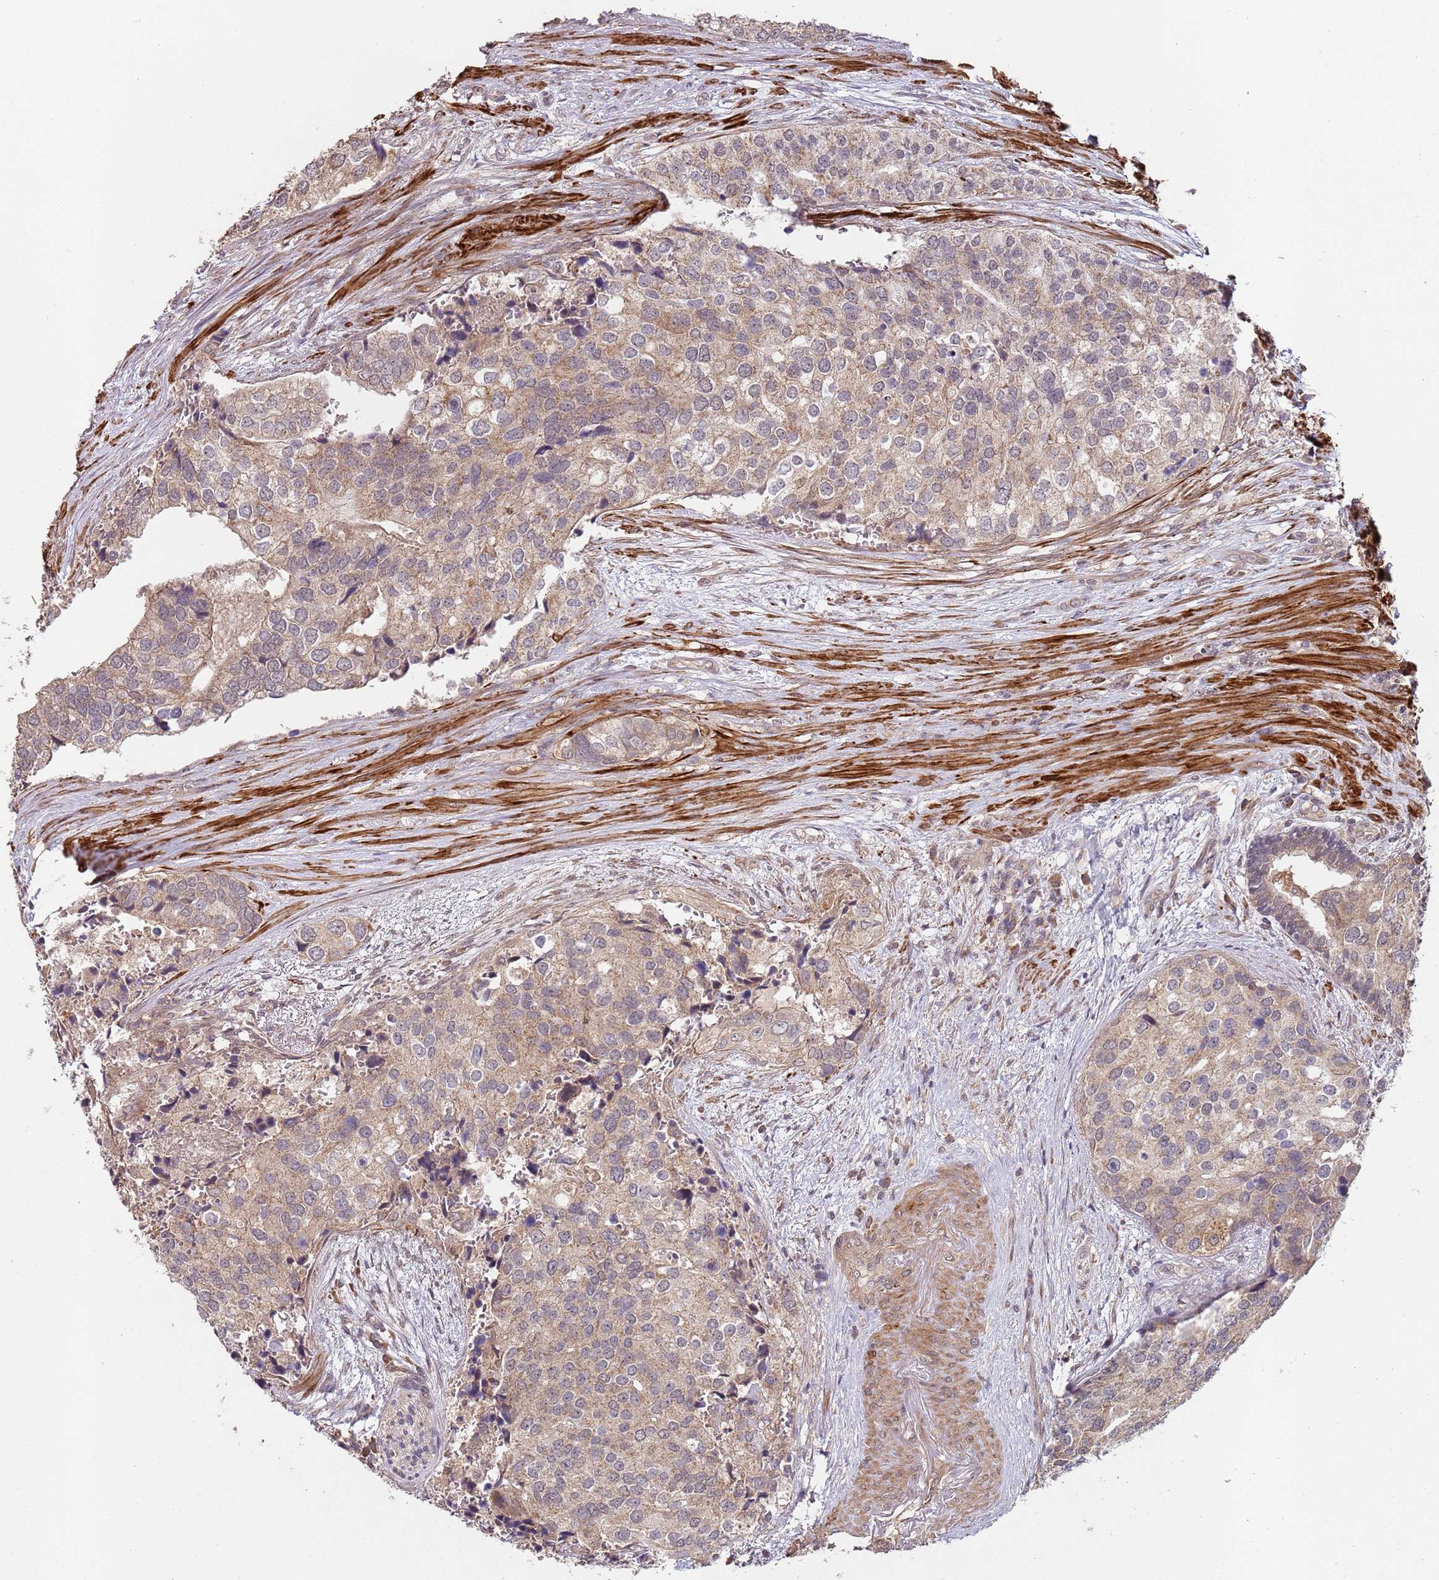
{"staining": {"intensity": "weak", "quantity": ">75%", "location": "cytoplasmic/membranous"}, "tissue": "prostate cancer", "cell_type": "Tumor cells", "image_type": "cancer", "snomed": [{"axis": "morphology", "description": "Adenocarcinoma, High grade"}, {"axis": "topography", "description": "Prostate"}], "caption": "Tumor cells exhibit weak cytoplasmic/membranous expression in approximately >75% of cells in prostate cancer (high-grade adenocarcinoma).", "gene": "LIN37", "patient": {"sex": "male", "age": 62}}